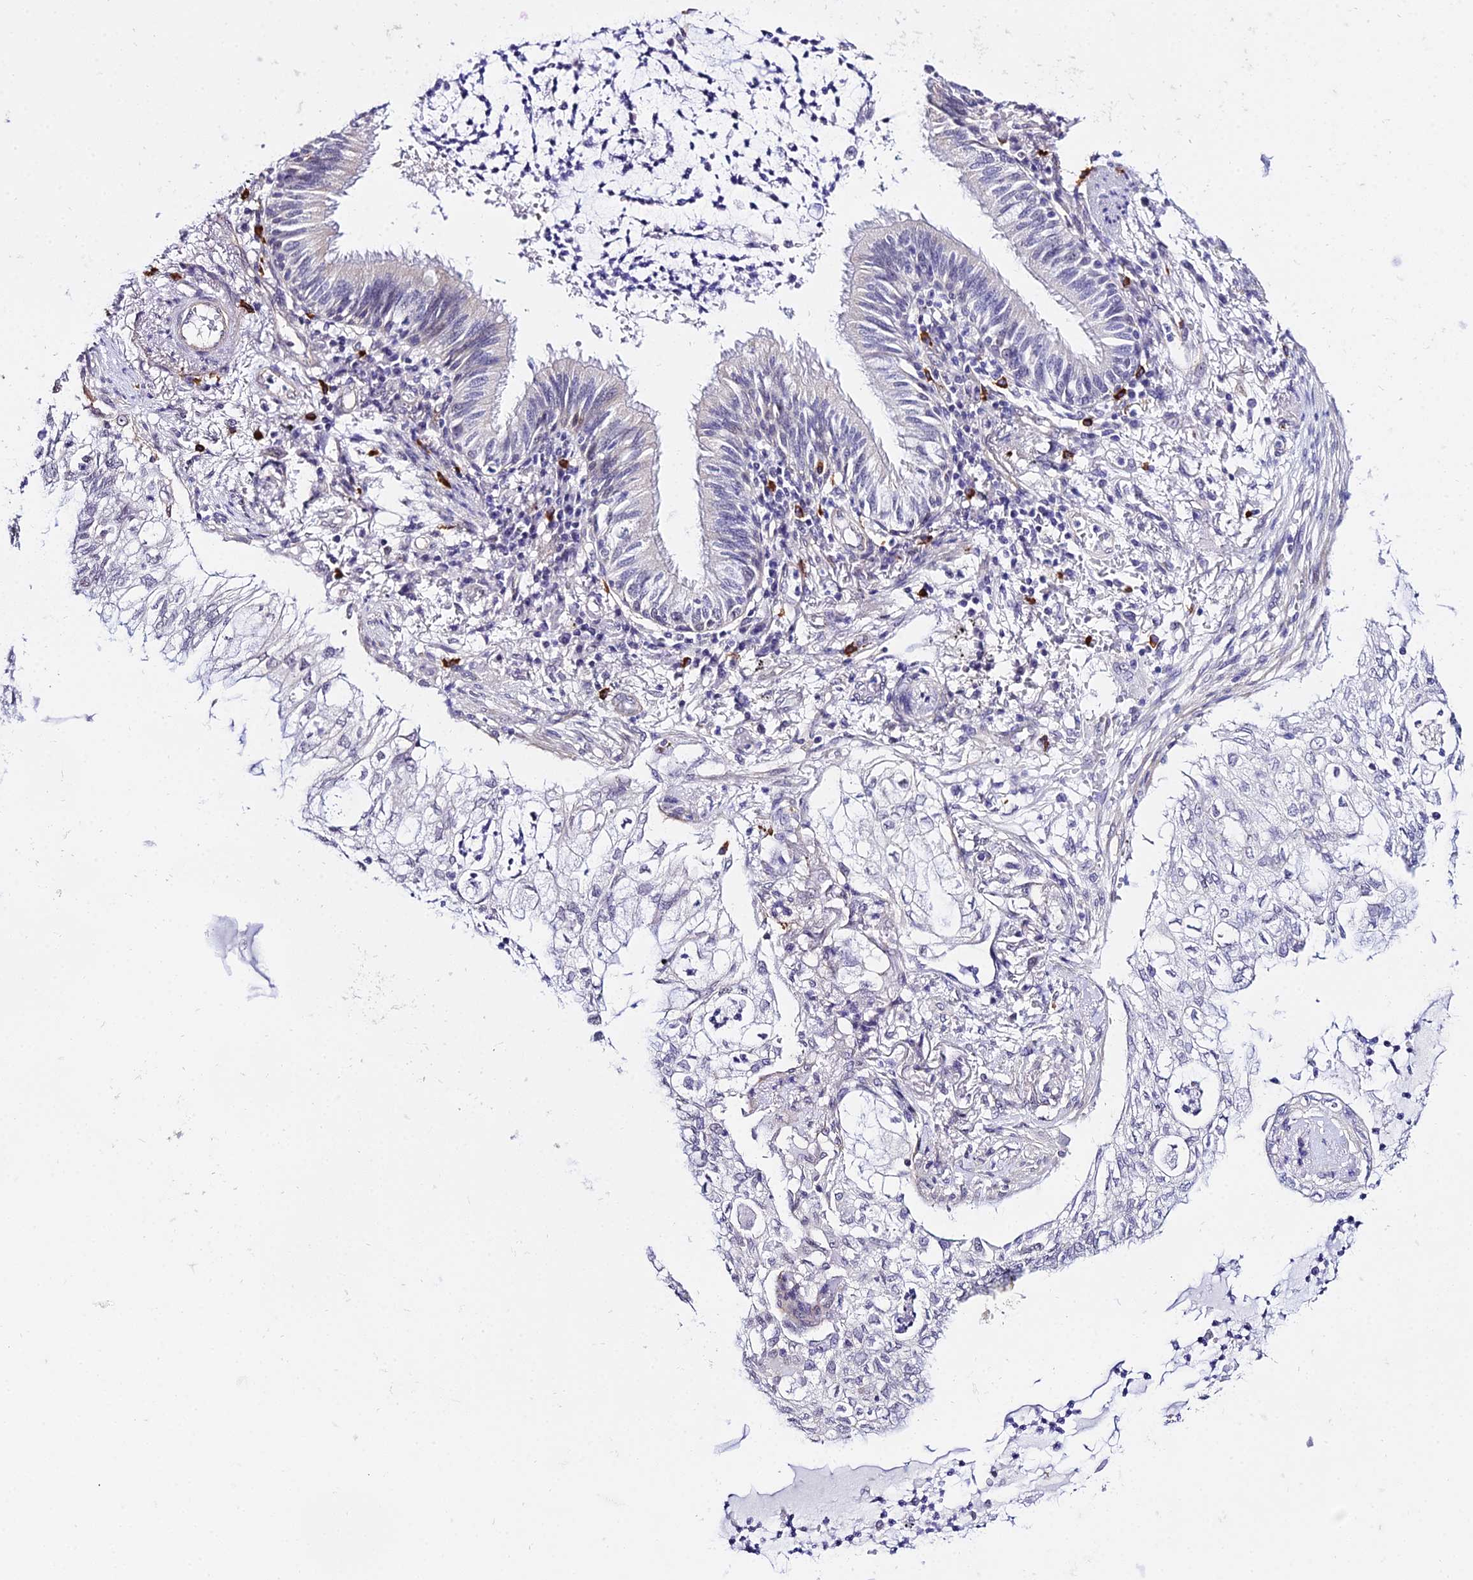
{"staining": {"intensity": "negative", "quantity": "none", "location": "none"}, "tissue": "lung cancer", "cell_type": "Tumor cells", "image_type": "cancer", "snomed": [{"axis": "morphology", "description": "Adenocarcinoma, NOS"}, {"axis": "topography", "description": "Lung"}], "caption": "This histopathology image is of lung adenocarcinoma stained with immunohistochemistry (IHC) to label a protein in brown with the nuclei are counter-stained blue. There is no staining in tumor cells.", "gene": "POLR2I", "patient": {"sex": "female", "age": 70}}